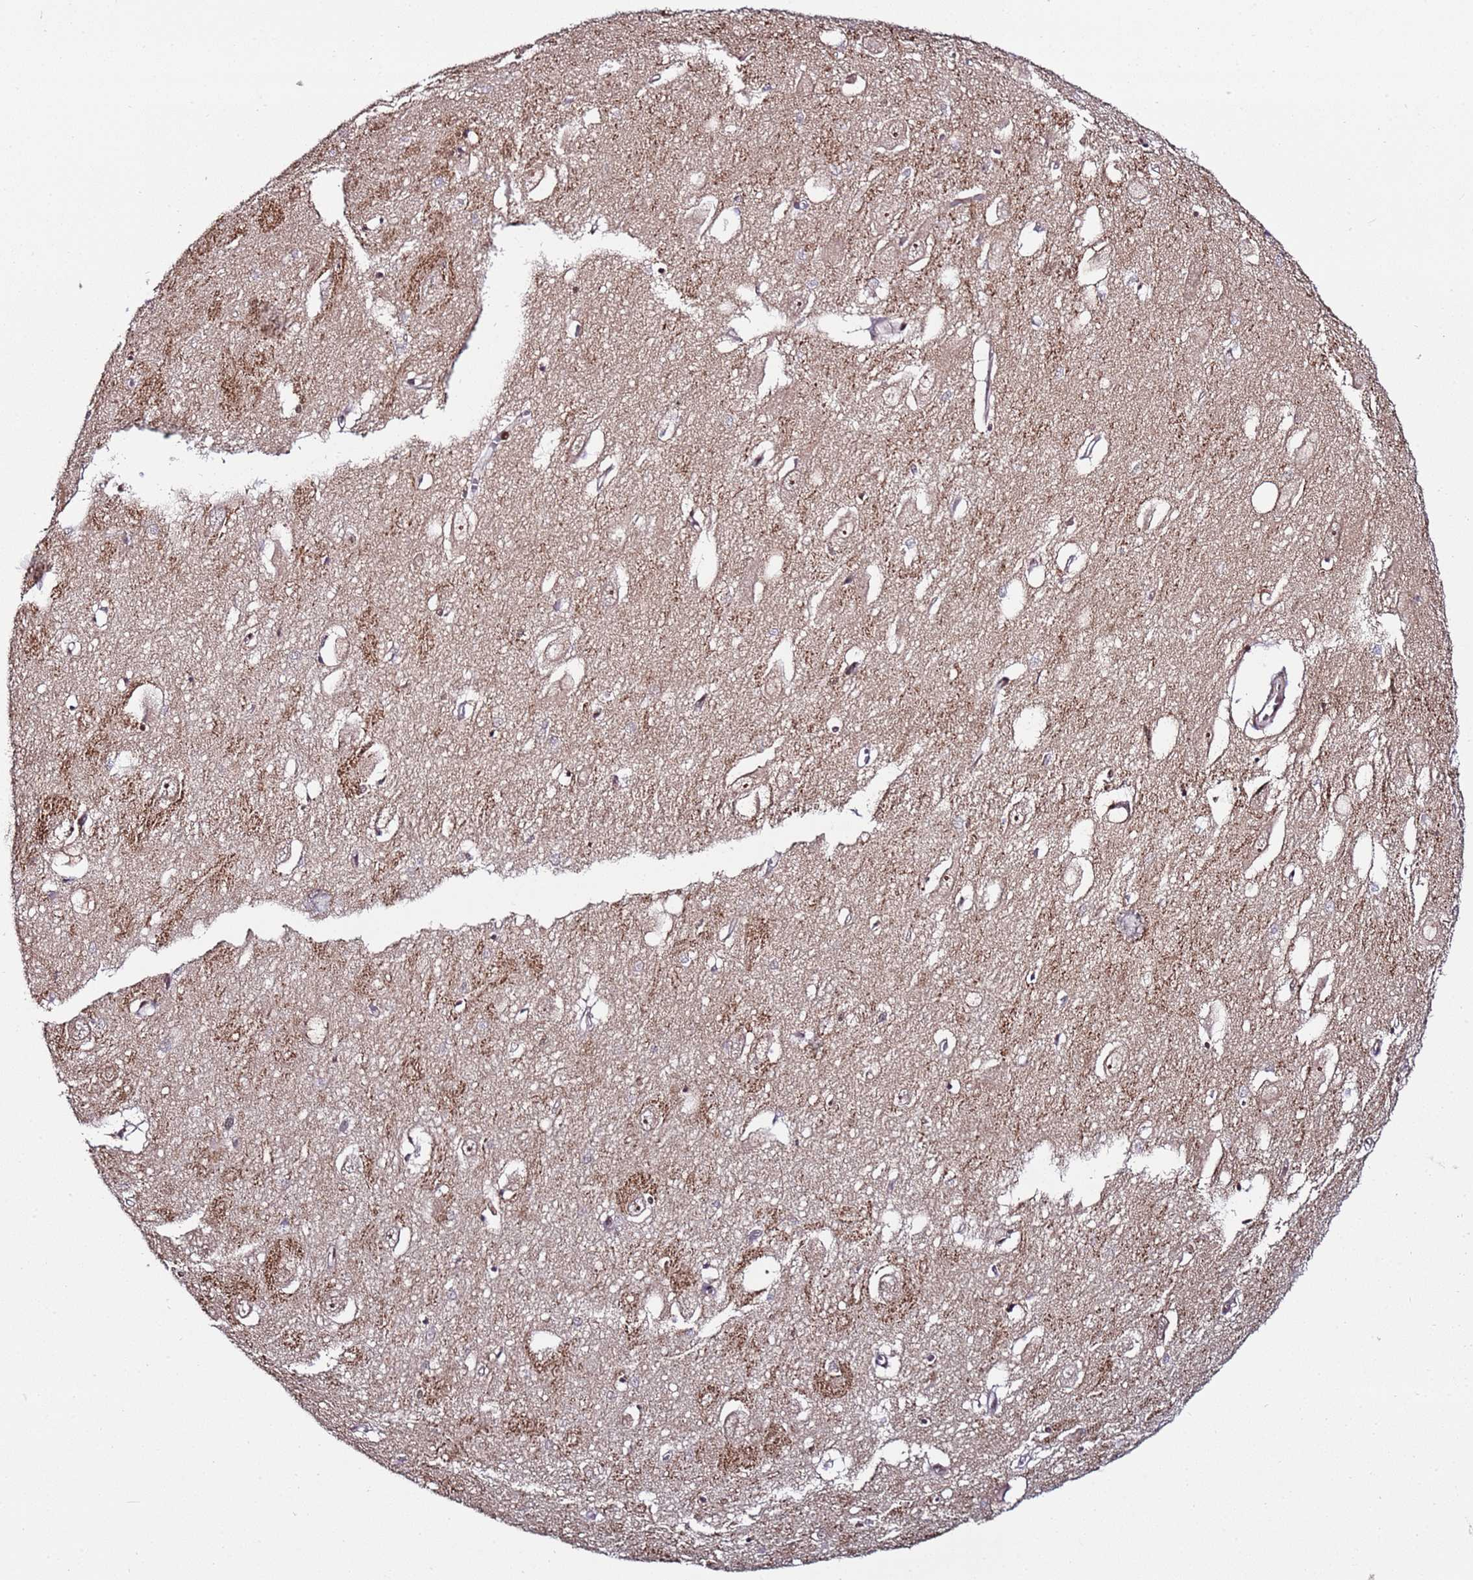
{"staining": {"intensity": "negative", "quantity": "none", "location": "none"}, "tissue": "hippocampus", "cell_type": "Glial cells", "image_type": "normal", "snomed": [{"axis": "morphology", "description": "Normal tissue, NOS"}, {"axis": "topography", "description": "Hippocampus"}], "caption": "Immunohistochemistry (IHC) of unremarkable hippocampus demonstrates no expression in glial cells. (DAB (3,3'-diaminobenzidine) IHC with hematoxylin counter stain).", "gene": "PPM1H", "patient": {"sex": "female", "age": 64}}